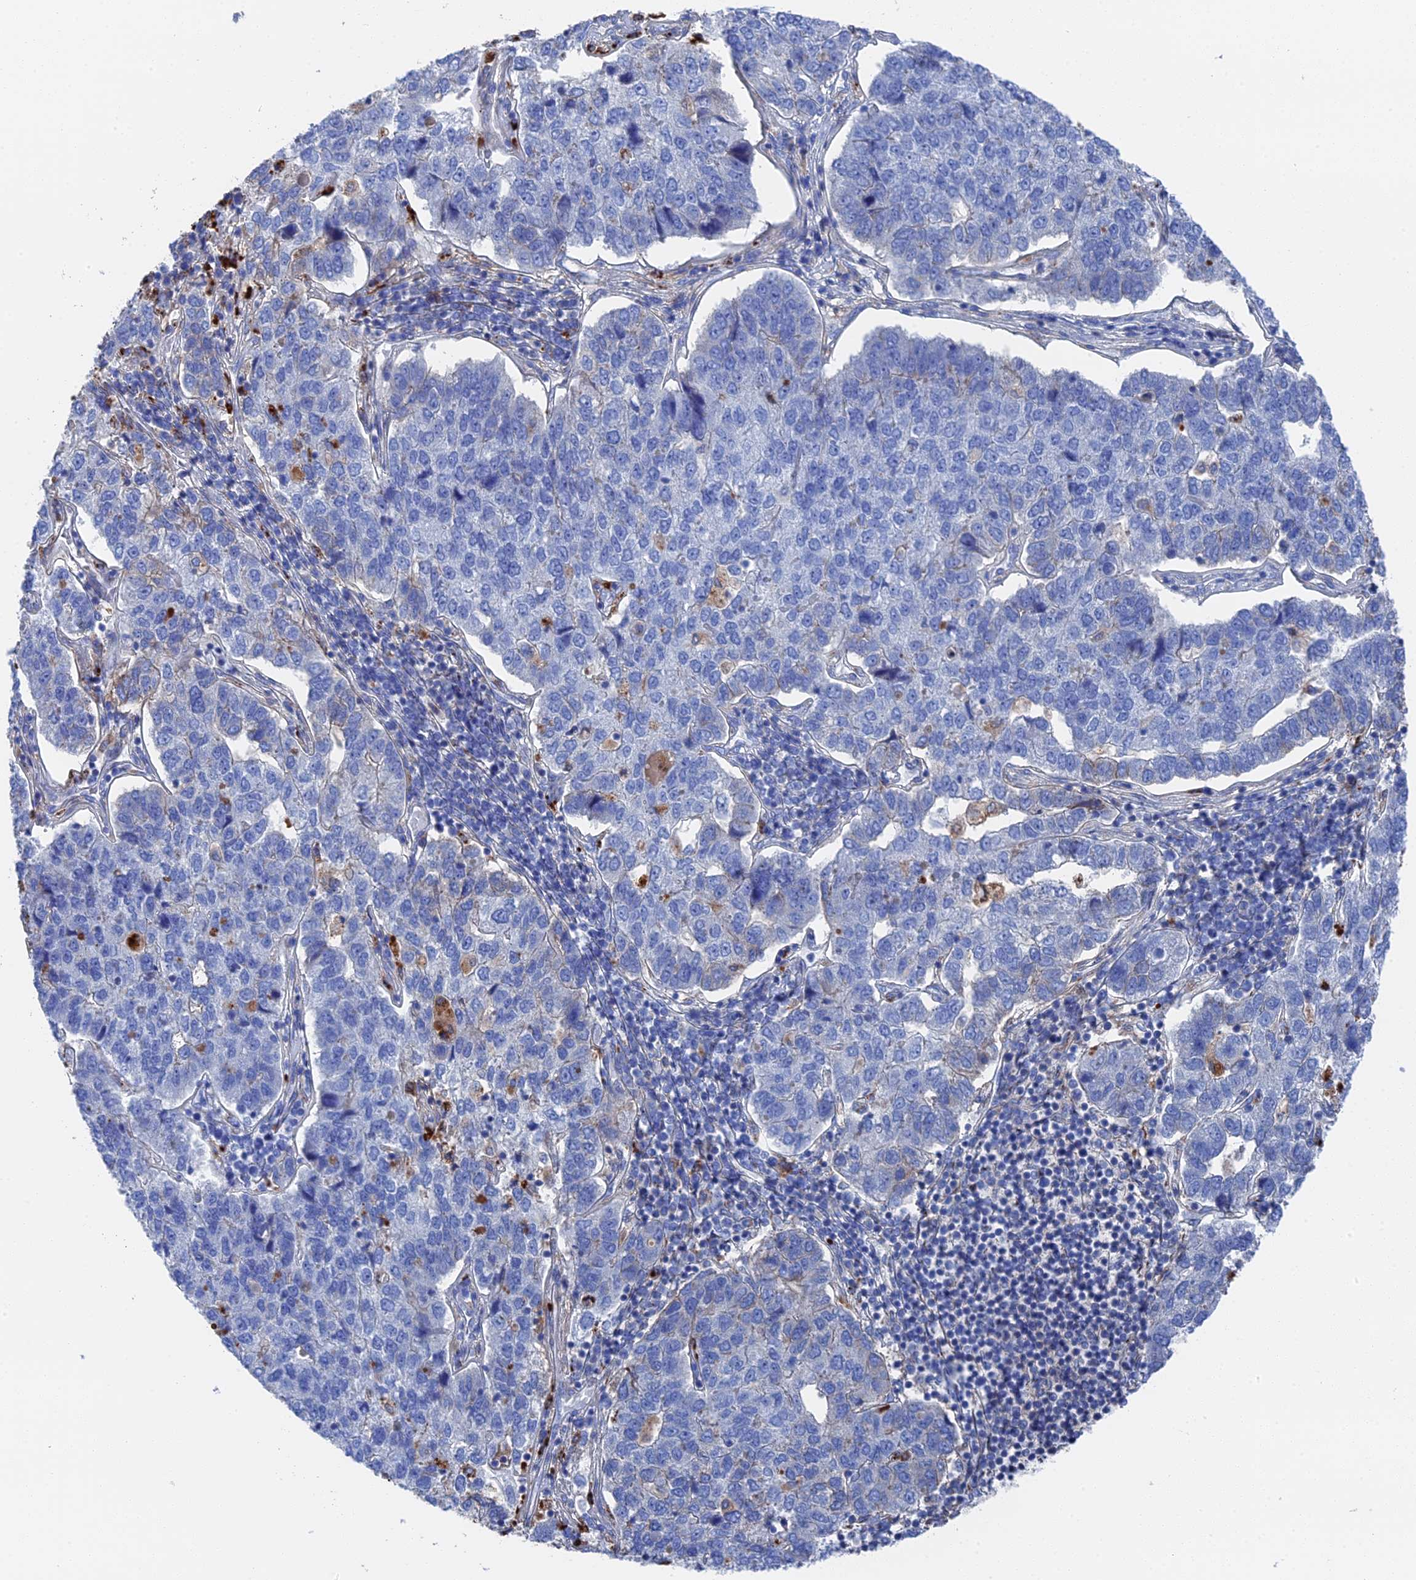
{"staining": {"intensity": "negative", "quantity": "none", "location": "none"}, "tissue": "pancreatic cancer", "cell_type": "Tumor cells", "image_type": "cancer", "snomed": [{"axis": "morphology", "description": "Adenocarcinoma, NOS"}, {"axis": "topography", "description": "Pancreas"}], "caption": "Protein analysis of adenocarcinoma (pancreatic) reveals no significant positivity in tumor cells. (DAB (3,3'-diaminobenzidine) immunohistochemistry (IHC) with hematoxylin counter stain).", "gene": "STRA6", "patient": {"sex": "female", "age": 61}}